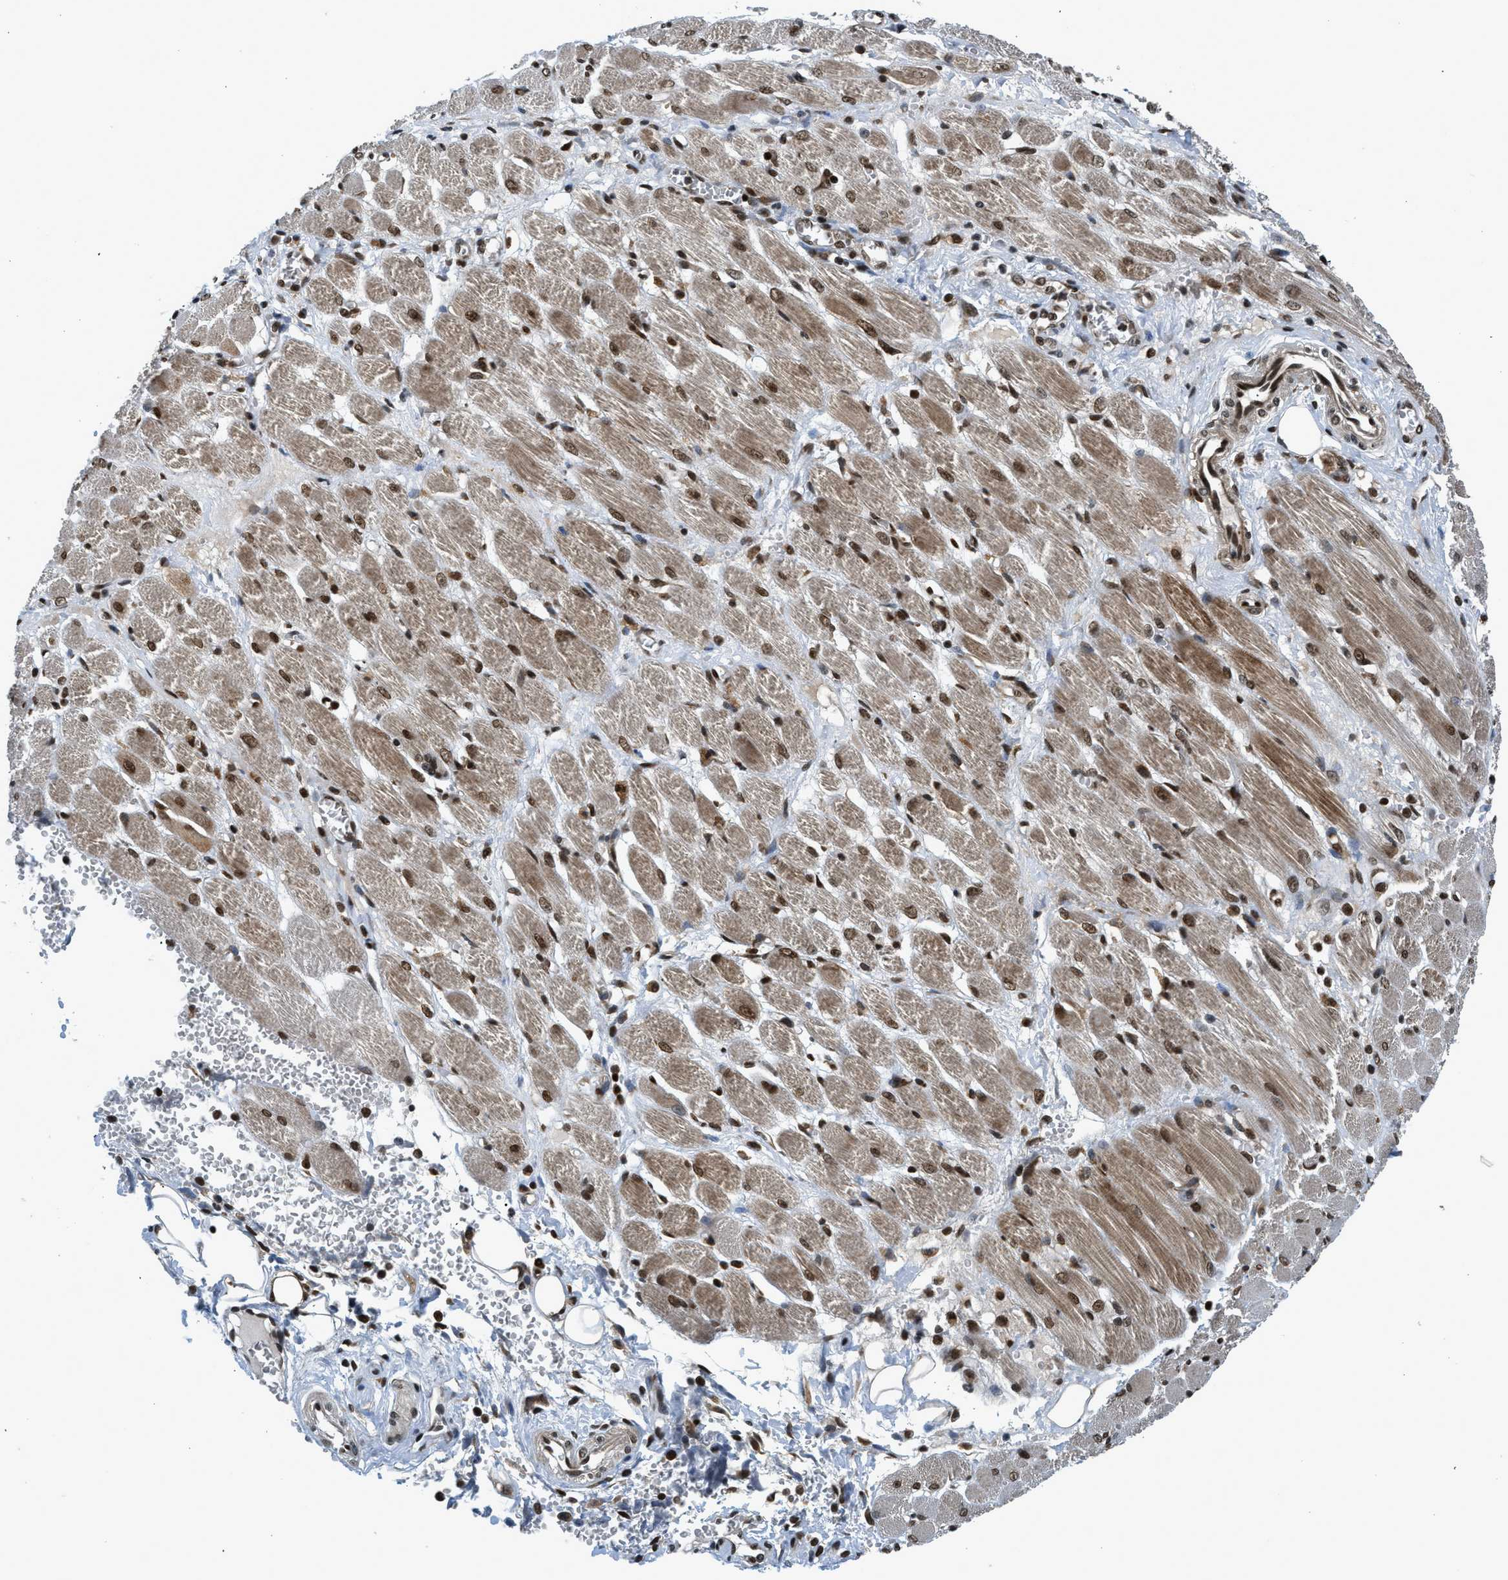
{"staining": {"intensity": "strong", "quantity": ">75%", "location": "cytoplasmic/membranous,nuclear"}, "tissue": "adipose tissue", "cell_type": "Adipocytes", "image_type": "normal", "snomed": [{"axis": "morphology", "description": "Squamous cell carcinoma, NOS"}, {"axis": "topography", "description": "Oral tissue"}, {"axis": "topography", "description": "Head-Neck"}], "caption": "IHC staining of normal adipose tissue, which displays high levels of strong cytoplasmic/membranous,nuclear expression in about >75% of adipocytes indicating strong cytoplasmic/membranous,nuclear protein staining. The staining was performed using DAB (3,3'-diaminobenzidine) (brown) for protein detection and nuclei were counterstained in hematoxylin (blue).", "gene": "RETREG3", "patient": {"sex": "female", "age": 50}}